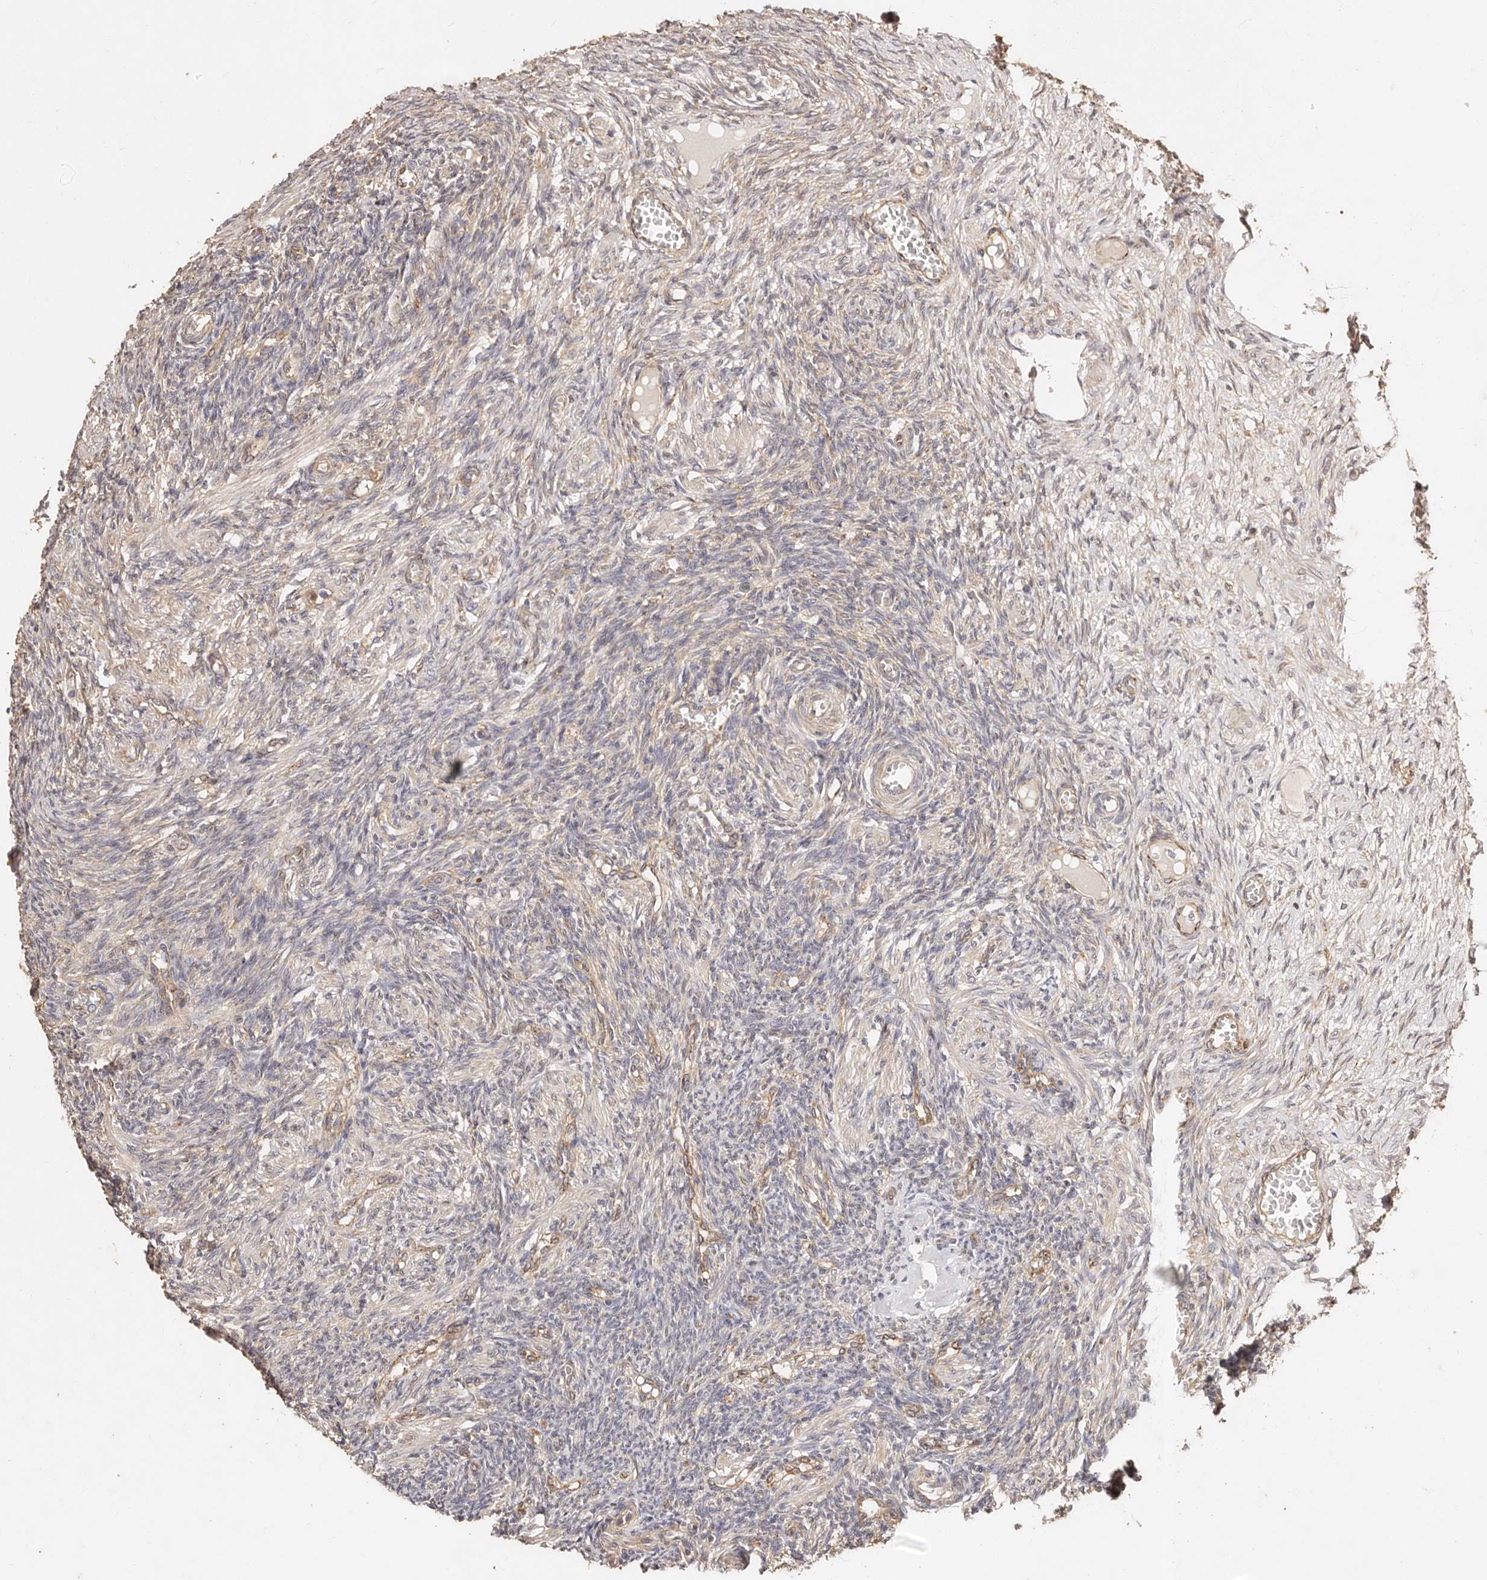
{"staining": {"intensity": "negative", "quantity": "none", "location": "none"}, "tissue": "ovary", "cell_type": "Ovarian stroma cells", "image_type": "normal", "snomed": [{"axis": "morphology", "description": "Normal tissue, NOS"}, {"axis": "topography", "description": "Ovary"}], "caption": "A high-resolution image shows immunohistochemistry (IHC) staining of unremarkable ovary, which reveals no significant positivity in ovarian stroma cells.", "gene": "CCL14", "patient": {"sex": "female", "age": 27}}